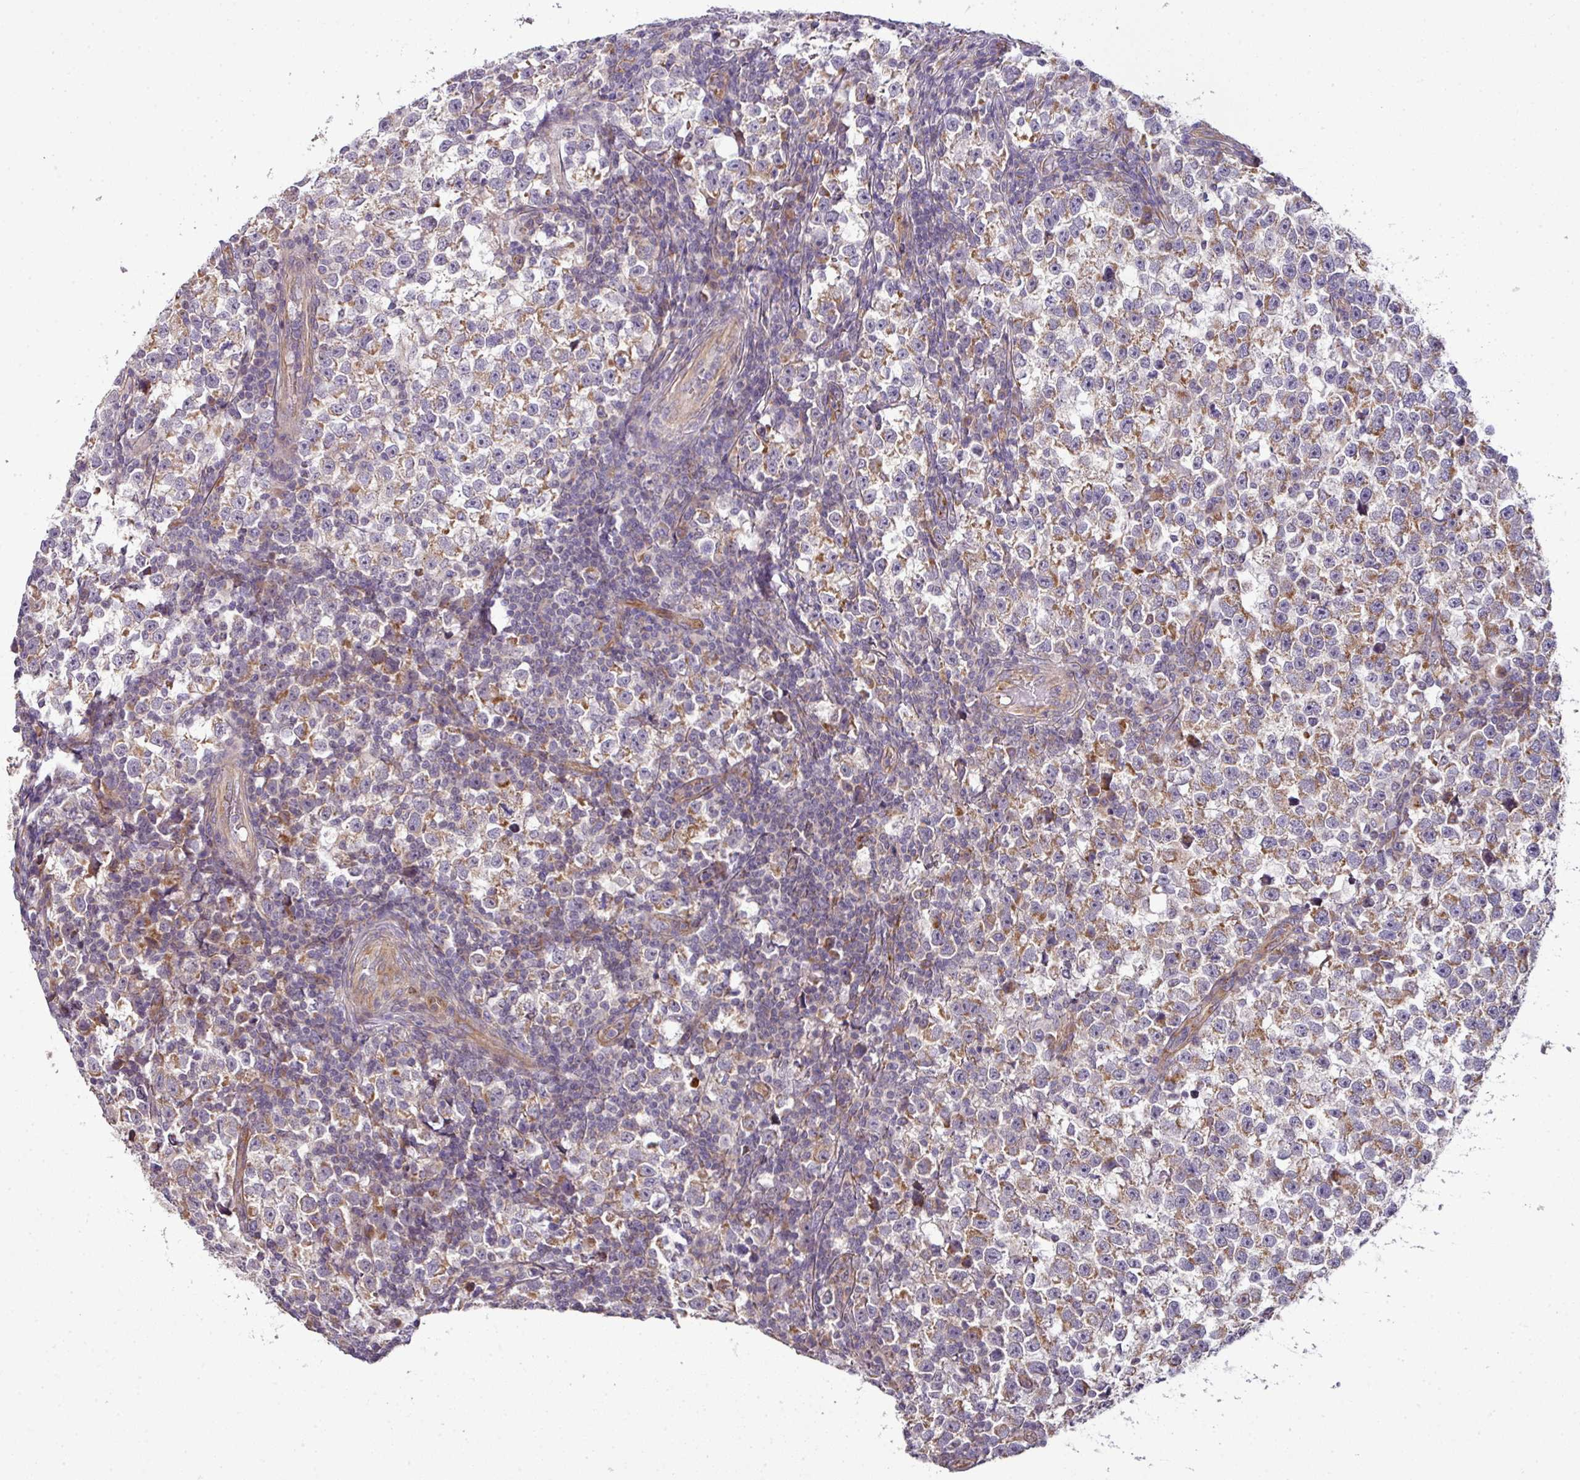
{"staining": {"intensity": "moderate", "quantity": ">75%", "location": "cytoplasmic/membranous"}, "tissue": "testis cancer", "cell_type": "Tumor cells", "image_type": "cancer", "snomed": [{"axis": "morphology", "description": "Normal tissue, NOS"}, {"axis": "morphology", "description": "Seminoma, NOS"}, {"axis": "topography", "description": "Testis"}], "caption": "Approximately >75% of tumor cells in human testis cancer show moderate cytoplasmic/membranous protein expression as visualized by brown immunohistochemical staining.", "gene": "TIMMDC1", "patient": {"sex": "male", "age": 43}}